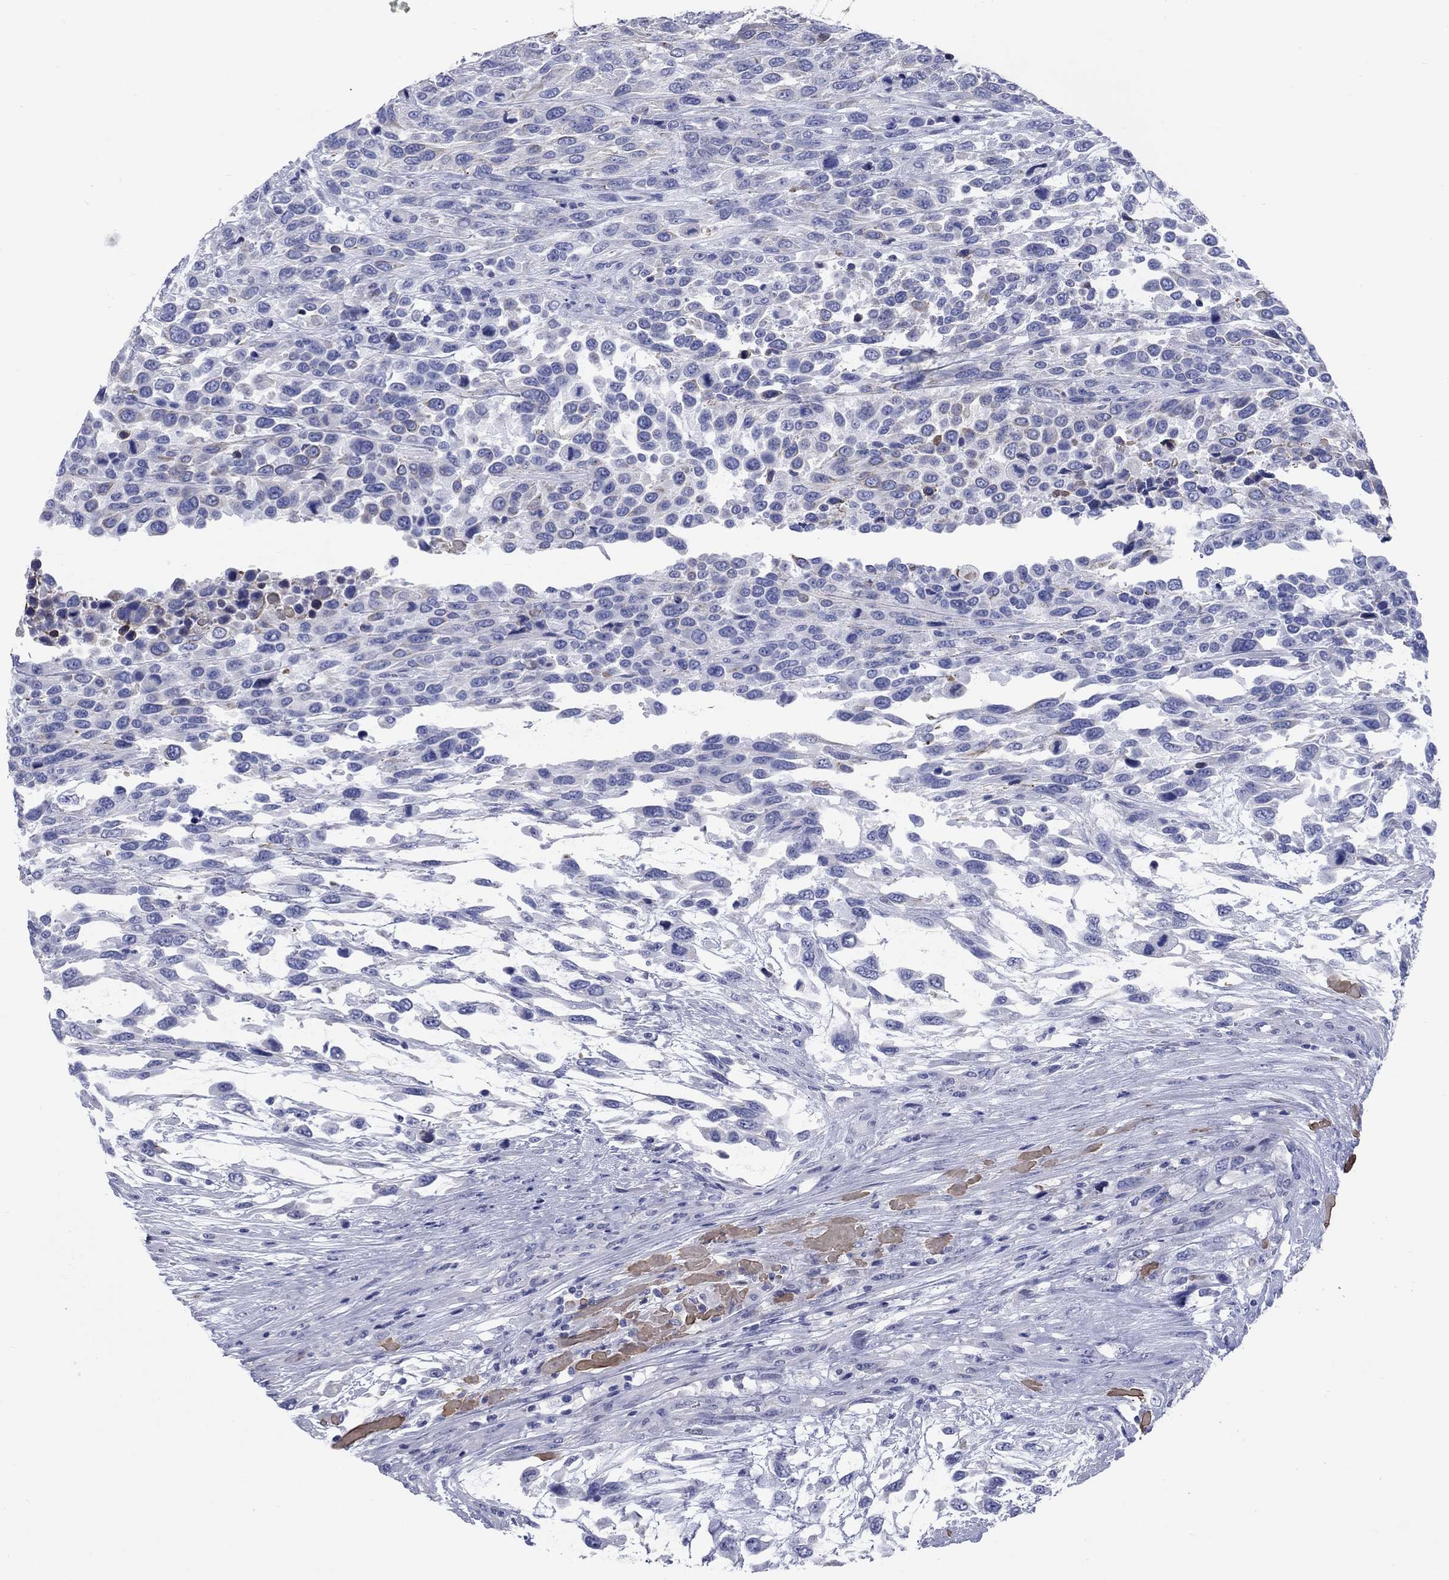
{"staining": {"intensity": "negative", "quantity": "none", "location": "none"}, "tissue": "urothelial cancer", "cell_type": "Tumor cells", "image_type": "cancer", "snomed": [{"axis": "morphology", "description": "Urothelial carcinoma, High grade"}, {"axis": "topography", "description": "Urinary bladder"}], "caption": "Urothelial carcinoma (high-grade) stained for a protein using IHC demonstrates no positivity tumor cells.", "gene": "CCNA1", "patient": {"sex": "female", "age": 70}}